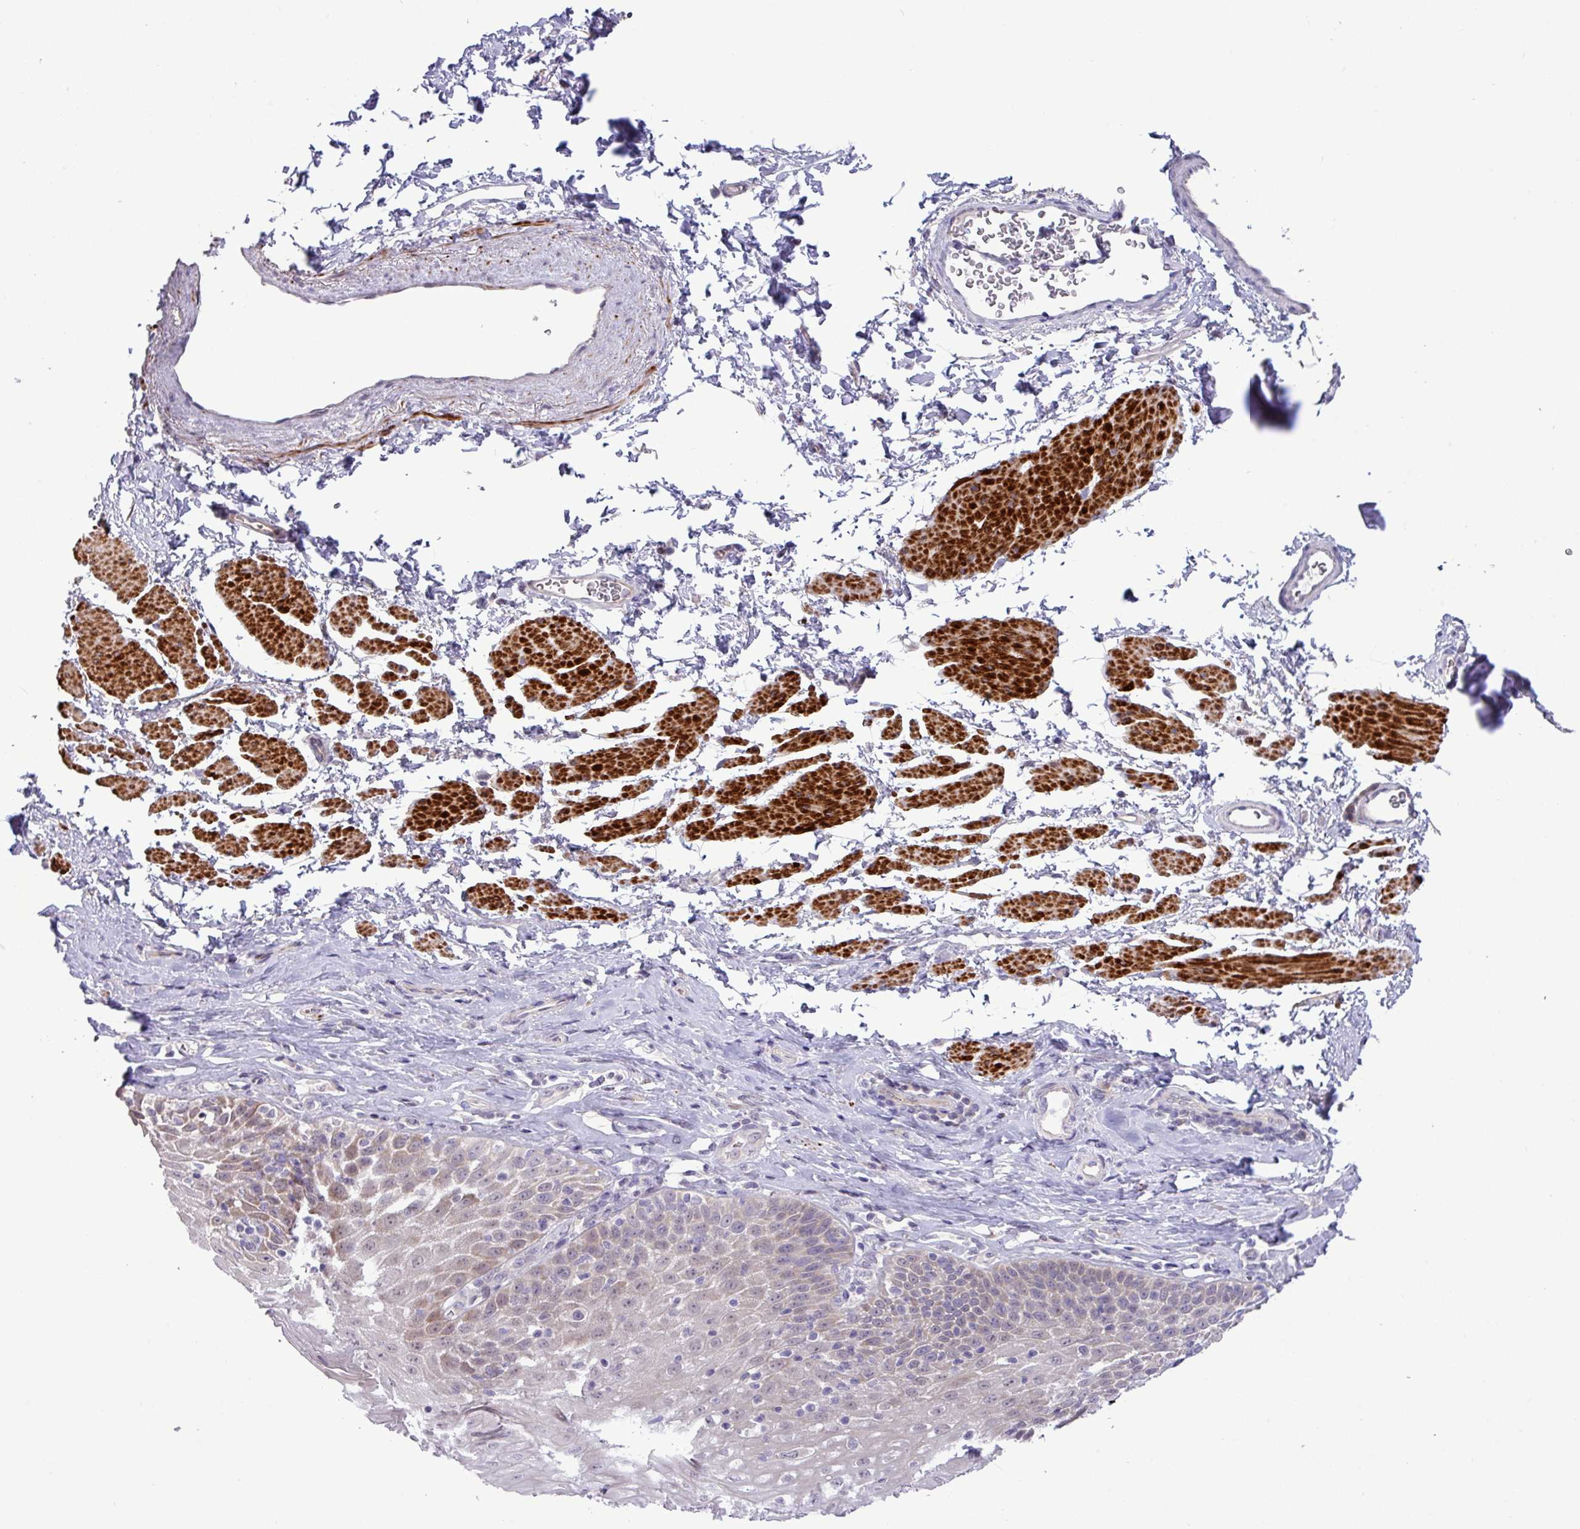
{"staining": {"intensity": "weak", "quantity": "25%-75%", "location": "cytoplasmic/membranous"}, "tissue": "esophagus", "cell_type": "Squamous epithelial cells", "image_type": "normal", "snomed": [{"axis": "morphology", "description": "Normal tissue, NOS"}, {"axis": "topography", "description": "Esophagus"}], "caption": "Protein staining of unremarkable esophagus reveals weak cytoplasmic/membranous staining in approximately 25%-75% of squamous epithelial cells. (DAB = brown stain, brightfield microscopy at high magnification).", "gene": "RIPPLY1", "patient": {"sex": "female", "age": 61}}